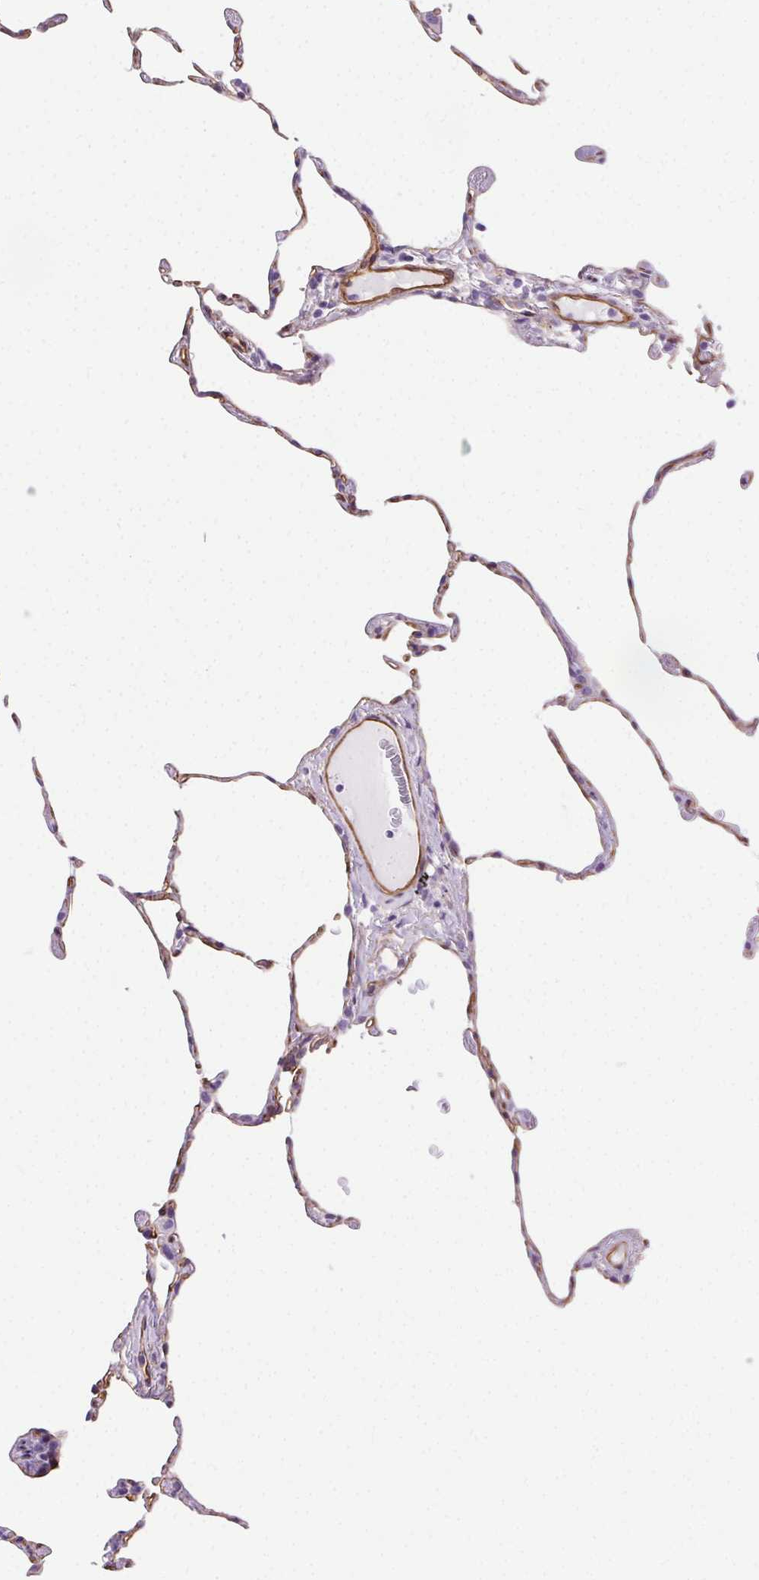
{"staining": {"intensity": "moderate", "quantity": "25%-75%", "location": "cytoplasmic/membranous"}, "tissue": "lung", "cell_type": "Alveolar cells", "image_type": "normal", "snomed": [{"axis": "morphology", "description": "Normal tissue, NOS"}, {"axis": "topography", "description": "Lung"}], "caption": "About 25%-75% of alveolar cells in unremarkable human lung display moderate cytoplasmic/membranous protein staining as visualized by brown immunohistochemical staining.", "gene": "SHCBP1L", "patient": {"sex": "female", "age": 57}}